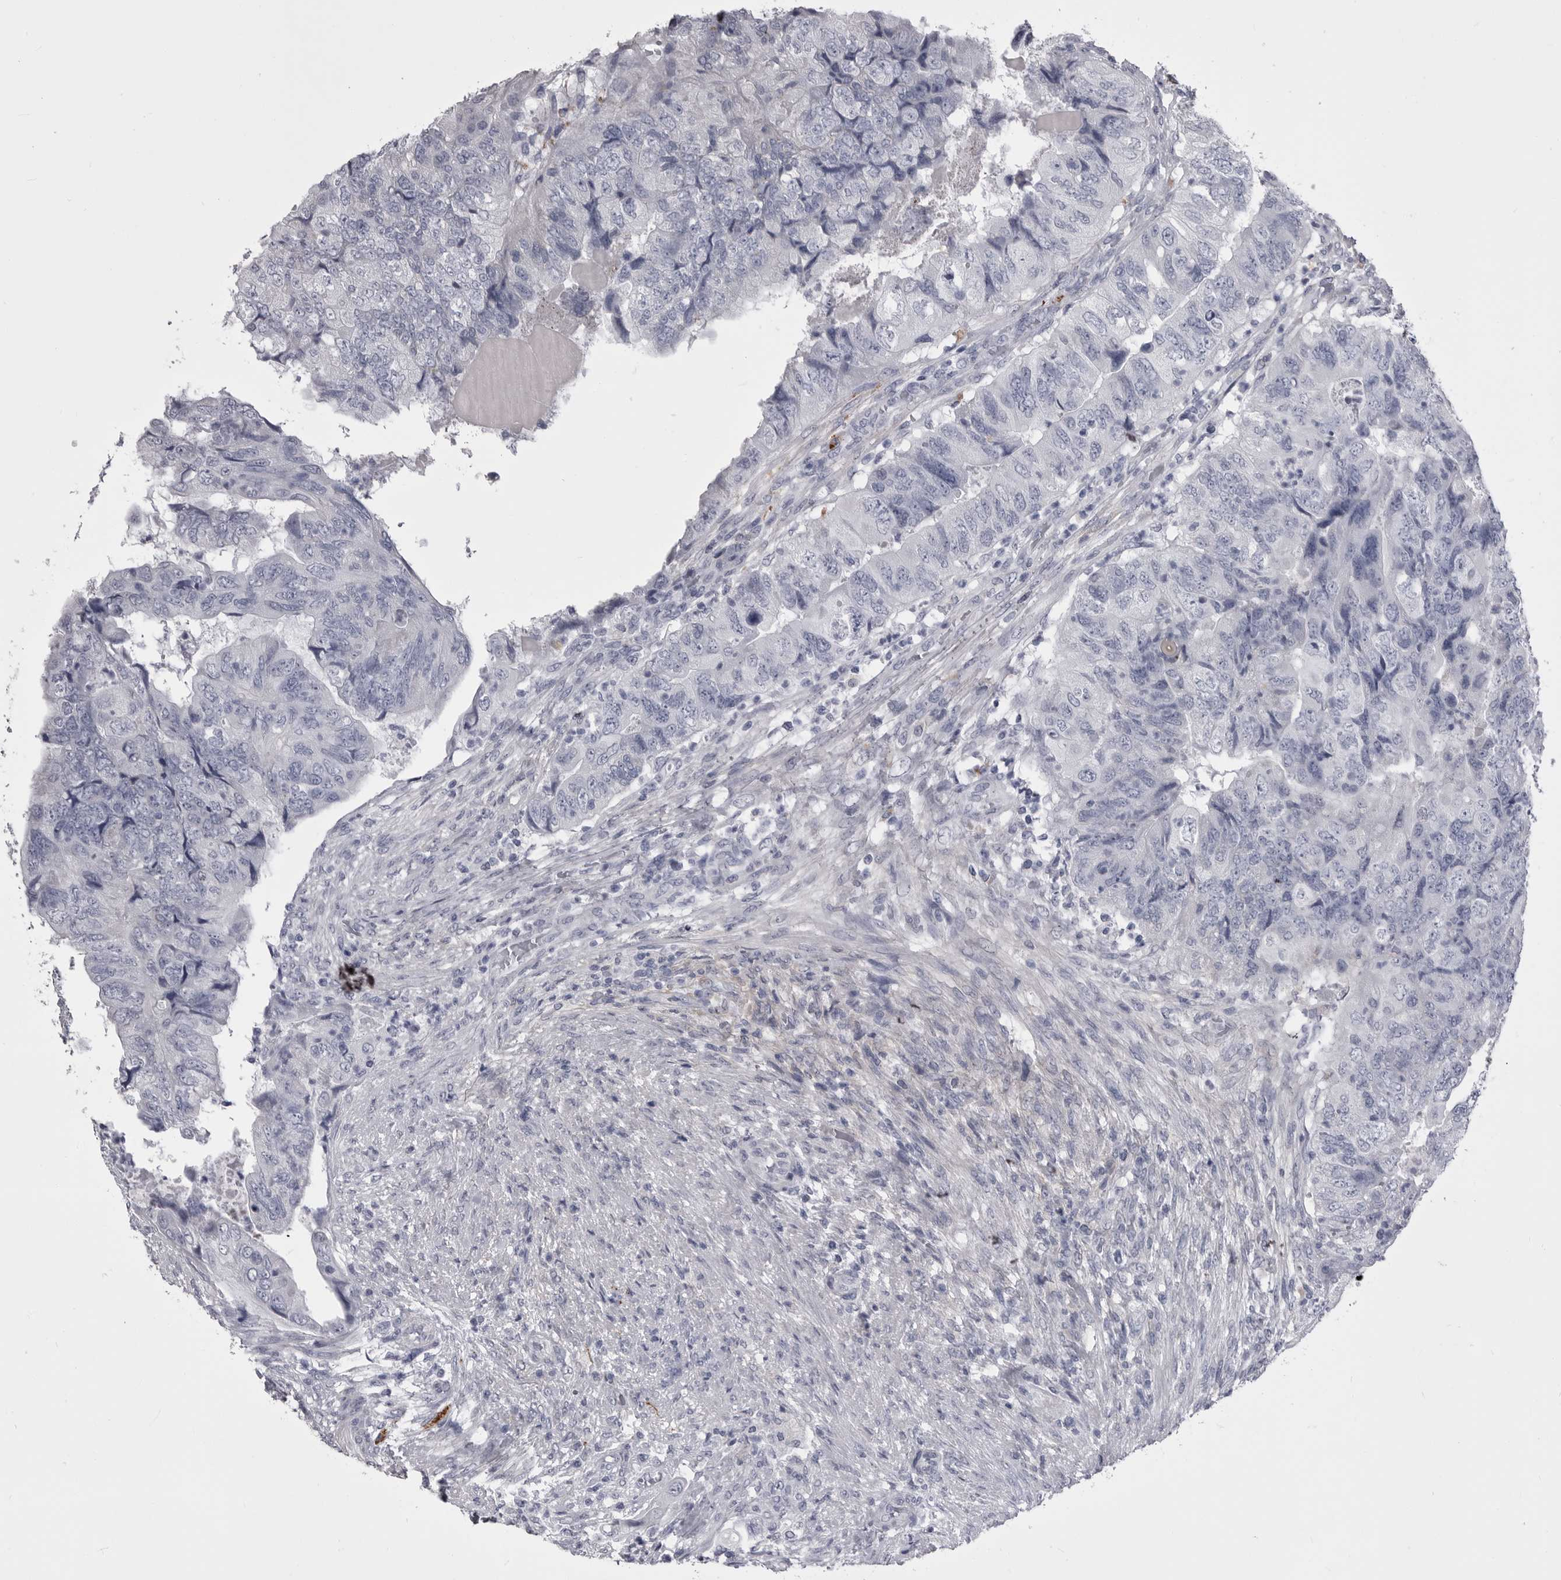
{"staining": {"intensity": "negative", "quantity": "none", "location": "none"}, "tissue": "colorectal cancer", "cell_type": "Tumor cells", "image_type": "cancer", "snomed": [{"axis": "morphology", "description": "Adenocarcinoma, NOS"}, {"axis": "topography", "description": "Rectum"}], "caption": "DAB immunohistochemical staining of colorectal cancer exhibits no significant positivity in tumor cells. (IHC, brightfield microscopy, high magnification).", "gene": "ANK2", "patient": {"sex": "male", "age": 63}}